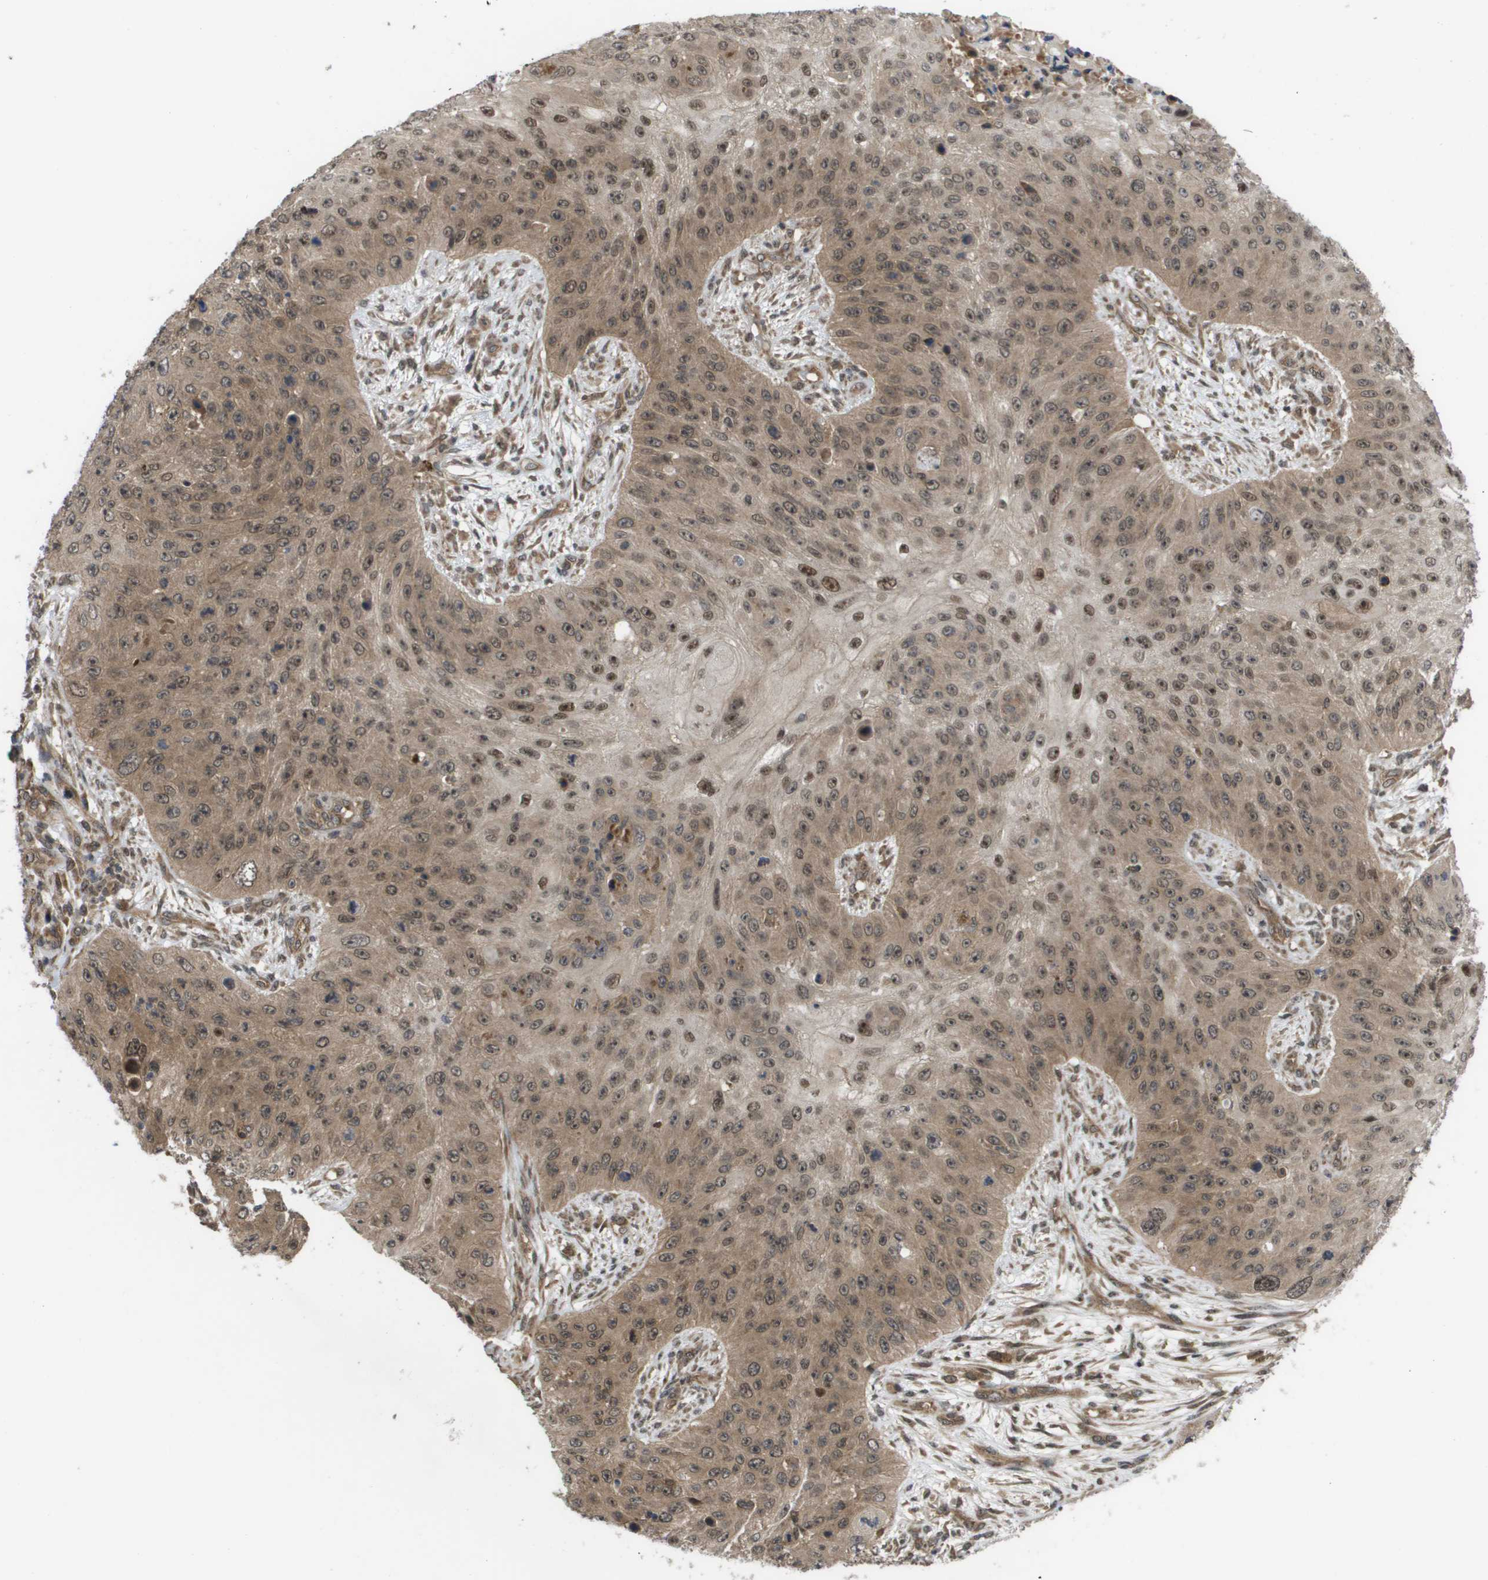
{"staining": {"intensity": "moderate", "quantity": ">75%", "location": "cytoplasmic/membranous,nuclear"}, "tissue": "skin cancer", "cell_type": "Tumor cells", "image_type": "cancer", "snomed": [{"axis": "morphology", "description": "Squamous cell carcinoma, NOS"}, {"axis": "topography", "description": "Skin"}], "caption": "Human squamous cell carcinoma (skin) stained with a protein marker displays moderate staining in tumor cells.", "gene": "CTPS2", "patient": {"sex": "female", "age": 80}}